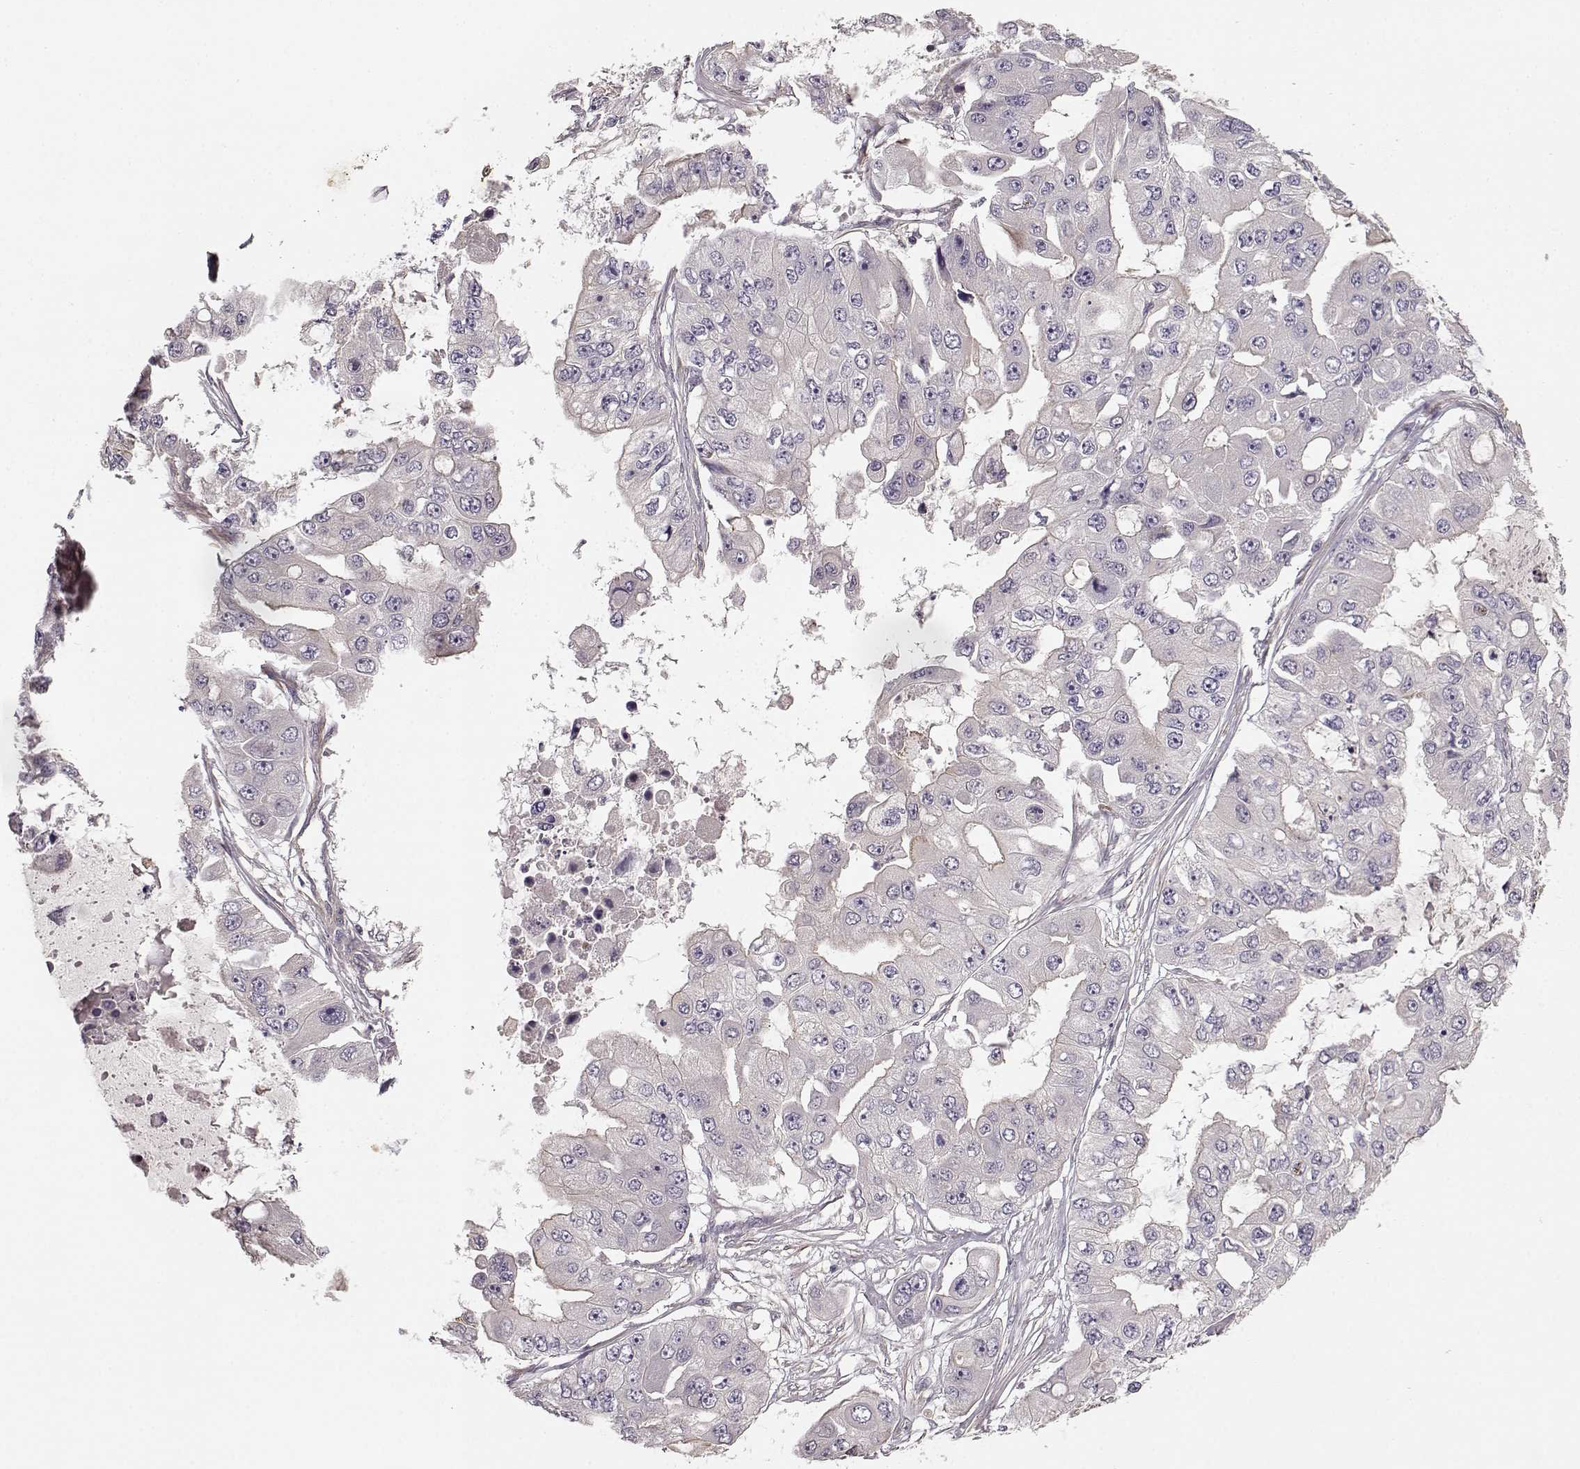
{"staining": {"intensity": "negative", "quantity": "none", "location": "none"}, "tissue": "ovarian cancer", "cell_type": "Tumor cells", "image_type": "cancer", "snomed": [{"axis": "morphology", "description": "Cystadenocarcinoma, serous, NOS"}, {"axis": "topography", "description": "Ovary"}], "caption": "DAB immunohistochemical staining of ovarian cancer (serous cystadenocarcinoma) demonstrates no significant positivity in tumor cells. (DAB immunohistochemistry (IHC), high magnification).", "gene": "MTR", "patient": {"sex": "female", "age": 56}}